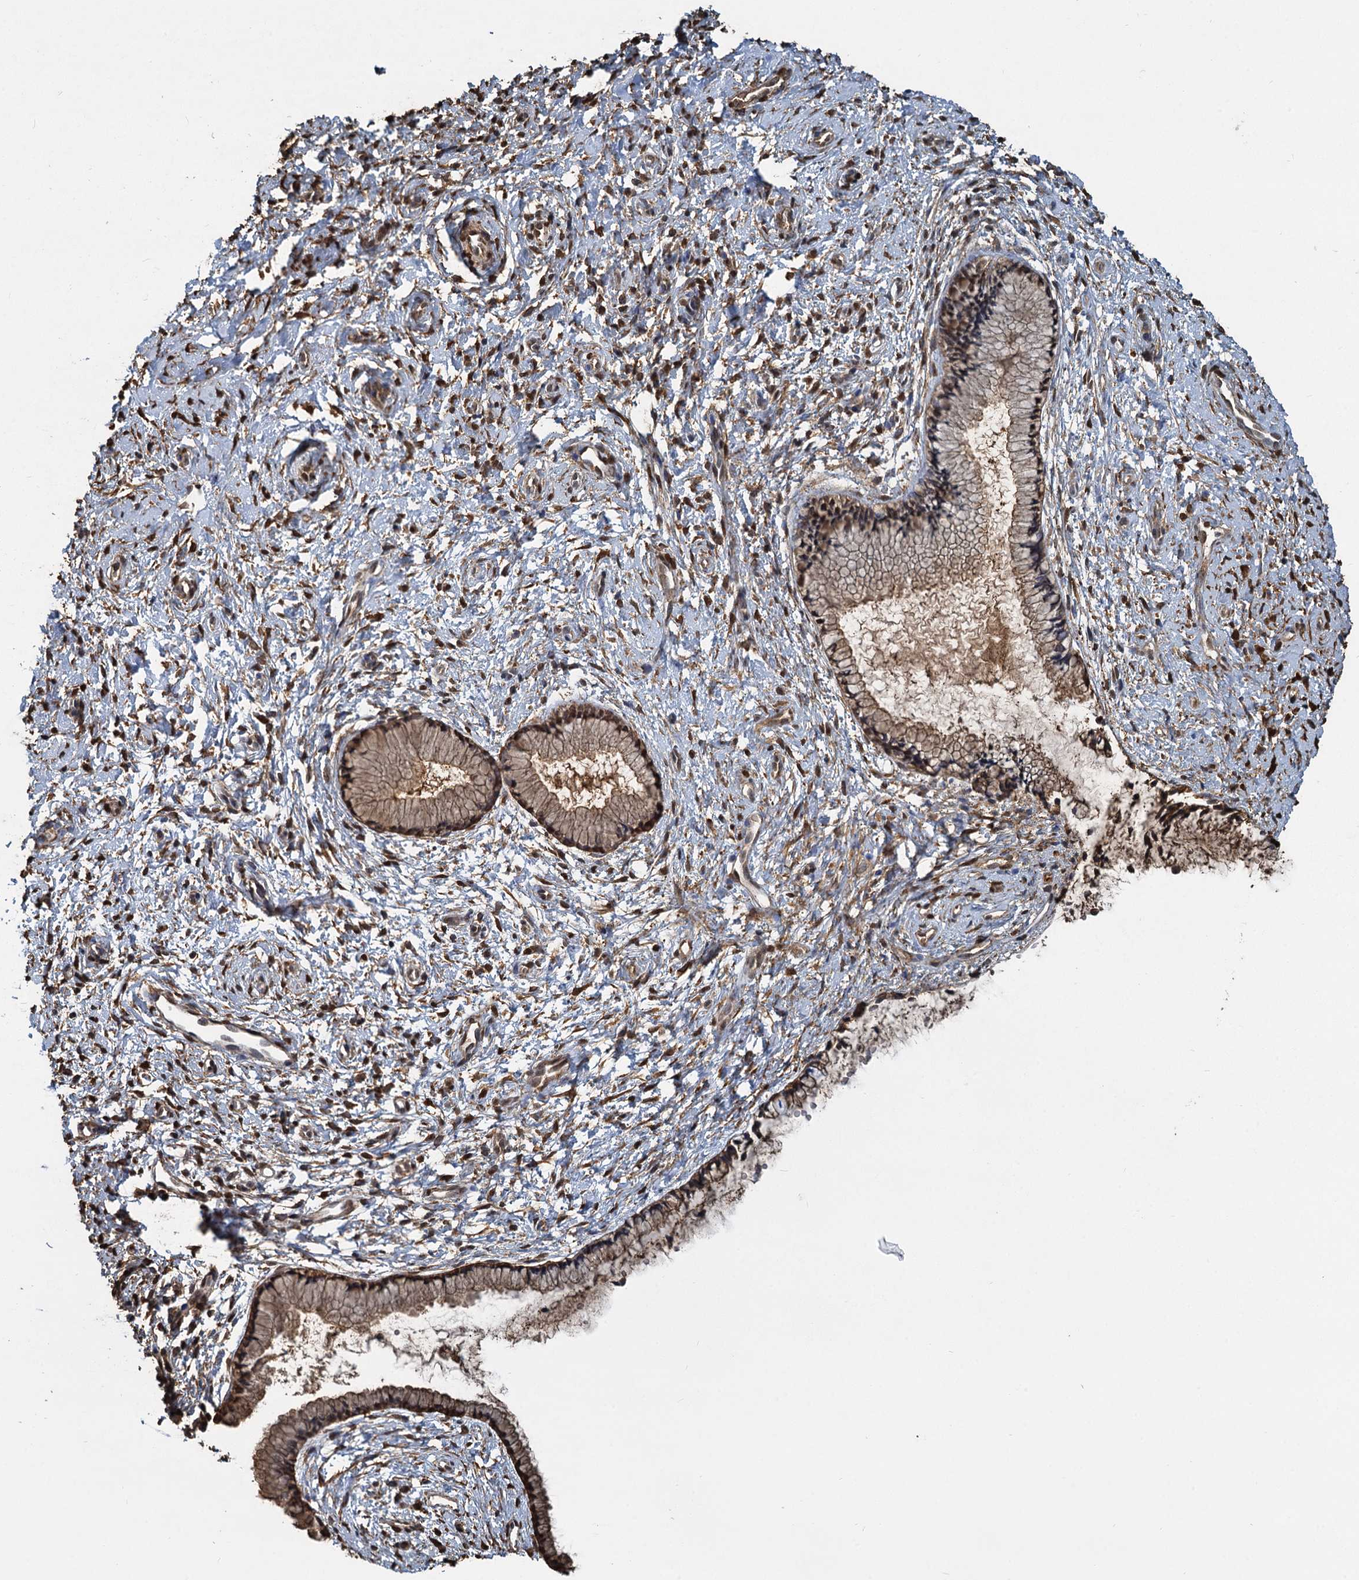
{"staining": {"intensity": "moderate", "quantity": ">75%", "location": "cytoplasmic/membranous,nuclear"}, "tissue": "cervix", "cell_type": "Glandular cells", "image_type": "normal", "snomed": [{"axis": "morphology", "description": "Normal tissue, NOS"}, {"axis": "topography", "description": "Cervix"}], "caption": "Immunohistochemistry histopathology image of benign human cervix stained for a protein (brown), which displays medium levels of moderate cytoplasmic/membranous,nuclear positivity in approximately >75% of glandular cells.", "gene": "S100A6", "patient": {"sex": "female", "age": 57}}